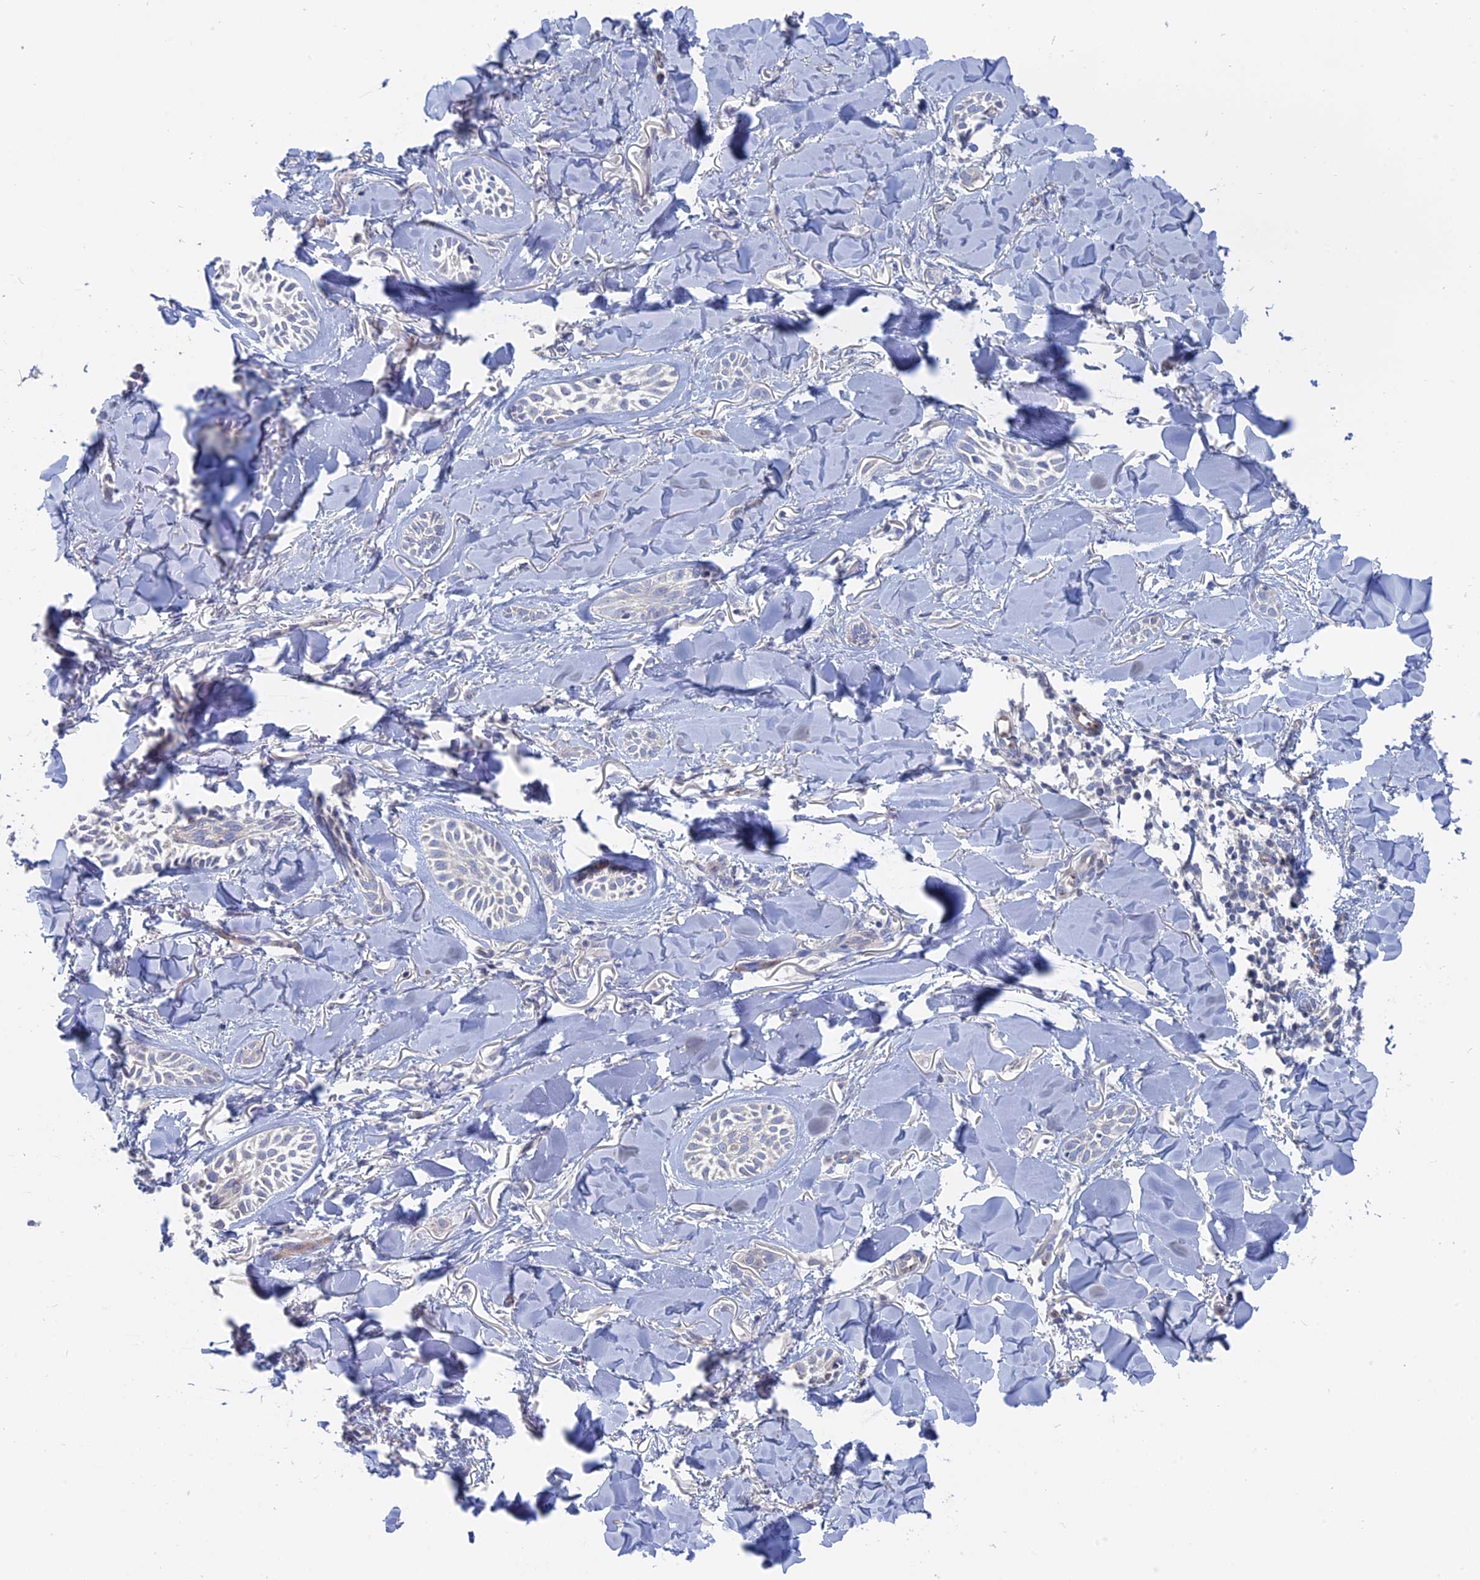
{"staining": {"intensity": "negative", "quantity": "none", "location": "none"}, "tissue": "skin cancer", "cell_type": "Tumor cells", "image_type": "cancer", "snomed": [{"axis": "morphology", "description": "Basal cell carcinoma"}, {"axis": "topography", "description": "Skin"}], "caption": "A high-resolution image shows immunohistochemistry (IHC) staining of skin basal cell carcinoma, which shows no significant positivity in tumor cells.", "gene": "TBC1D30", "patient": {"sex": "female", "age": 59}}